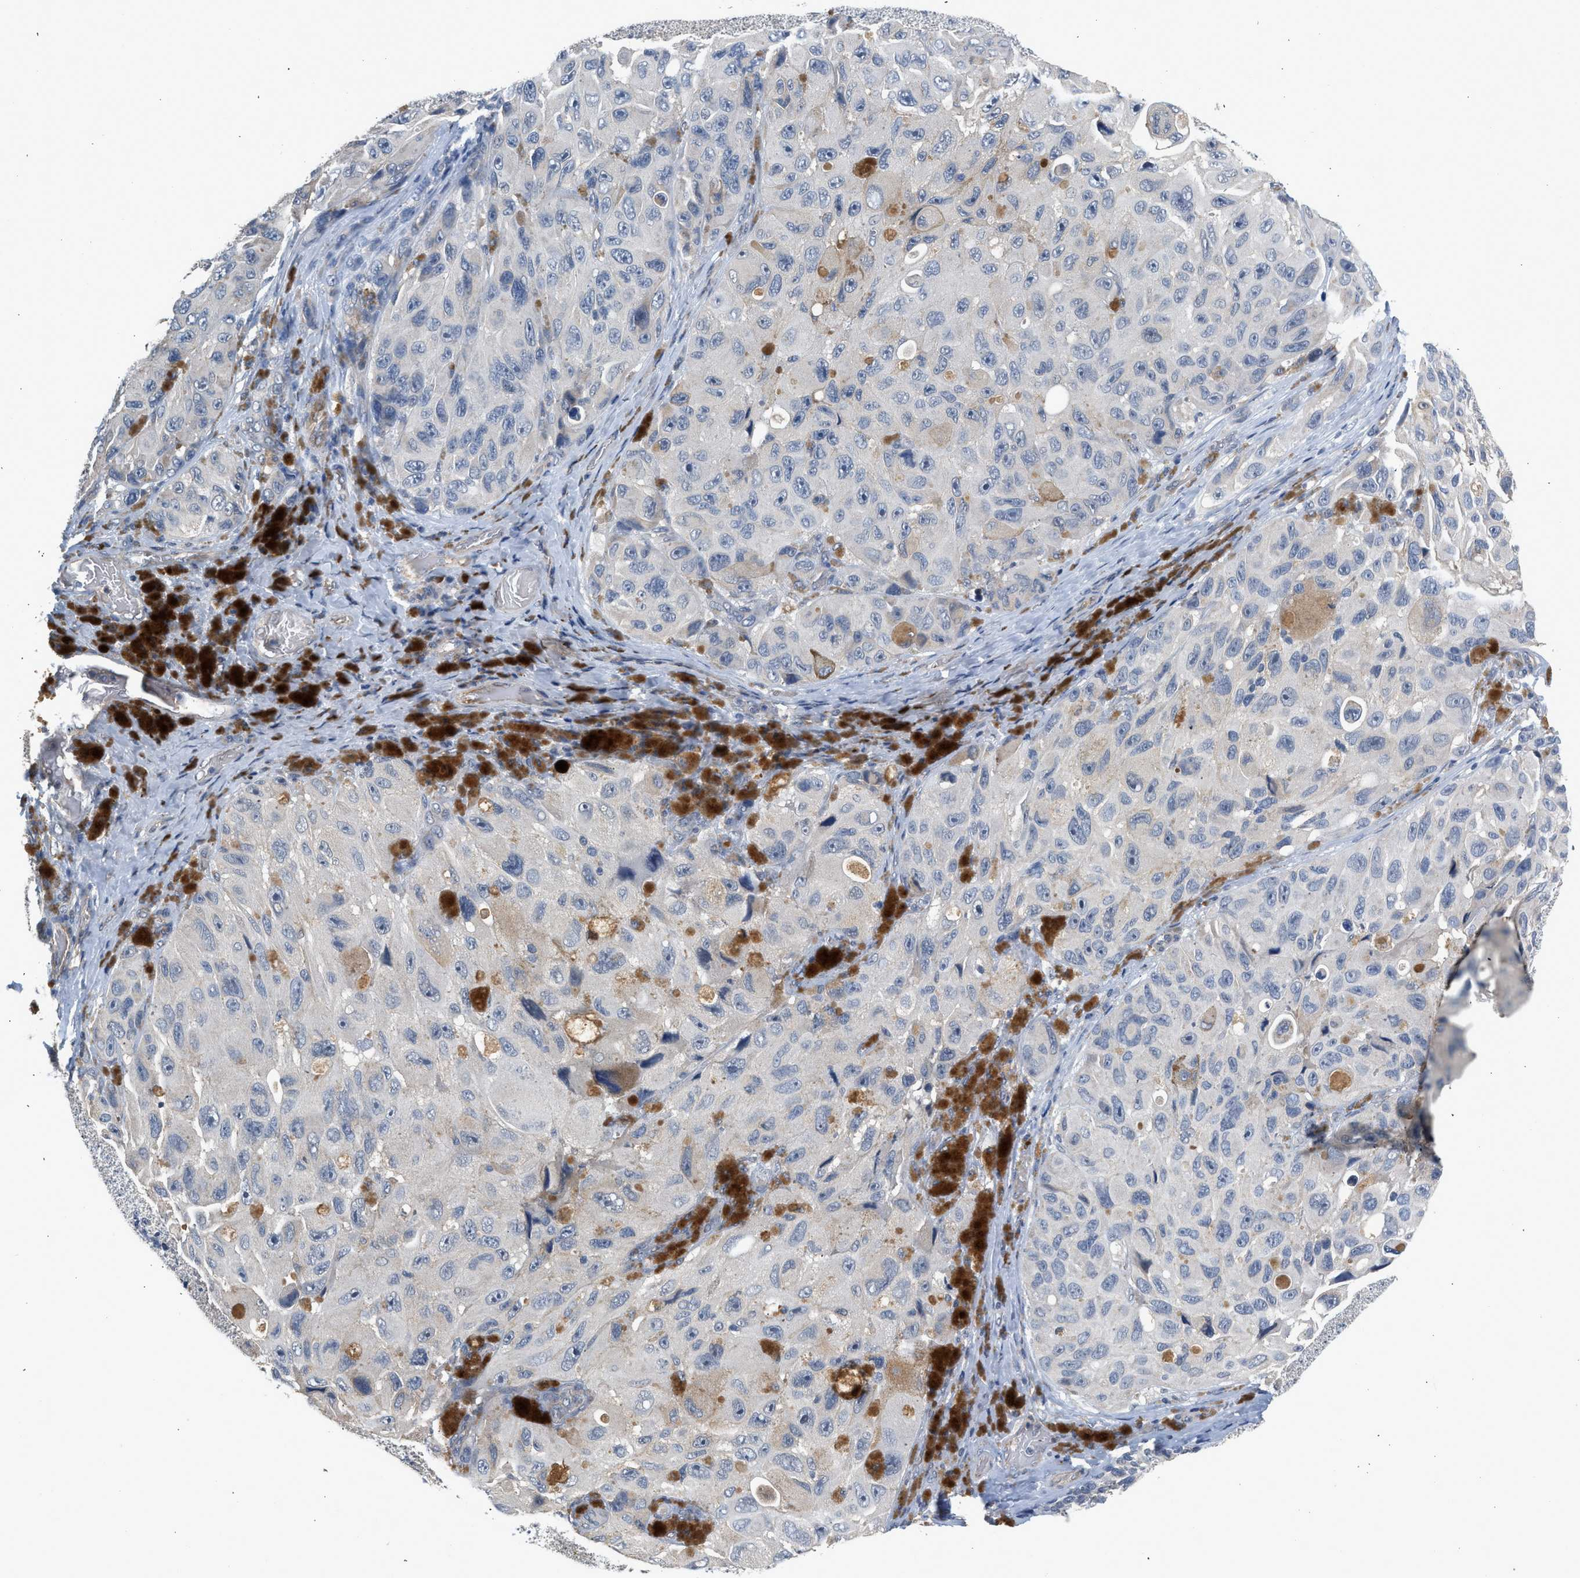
{"staining": {"intensity": "negative", "quantity": "none", "location": "none"}, "tissue": "melanoma", "cell_type": "Tumor cells", "image_type": "cancer", "snomed": [{"axis": "morphology", "description": "Malignant melanoma, NOS"}, {"axis": "topography", "description": "Skin"}], "caption": "This is an immunohistochemistry image of human malignant melanoma. There is no positivity in tumor cells.", "gene": "CSF3R", "patient": {"sex": "female", "age": 73}}